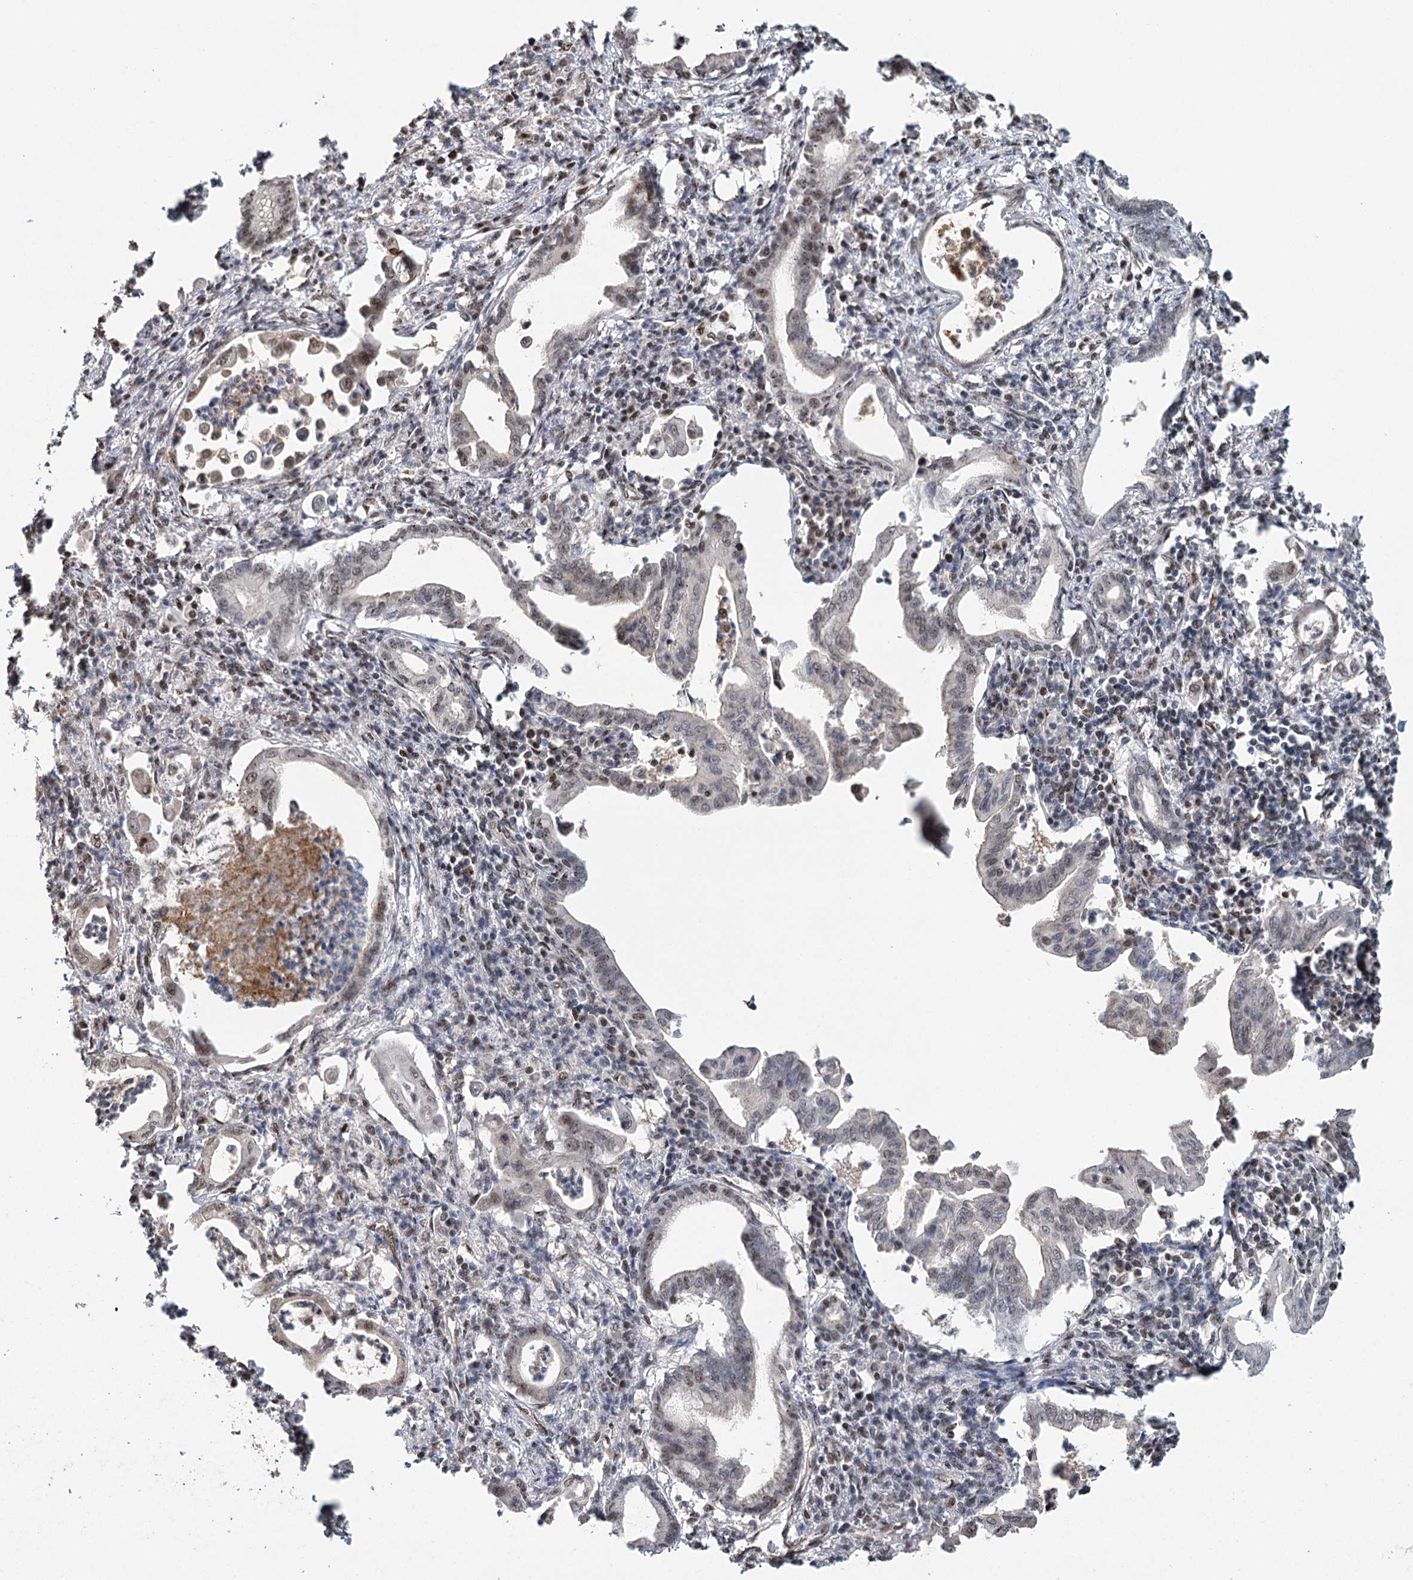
{"staining": {"intensity": "moderate", "quantity": "<25%", "location": "nuclear"}, "tissue": "pancreatic cancer", "cell_type": "Tumor cells", "image_type": "cancer", "snomed": [{"axis": "morphology", "description": "Adenocarcinoma, NOS"}, {"axis": "topography", "description": "Pancreas"}], "caption": "DAB (3,3'-diaminobenzidine) immunohistochemical staining of human pancreatic cancer (adenocarcinoma) shows moderate nuclear protein staining in approximately <25% of tumor cells. Nuclei are stained in blue.", "gene": "RPS27A", "patient": {"sex": "female", "age": 55}}